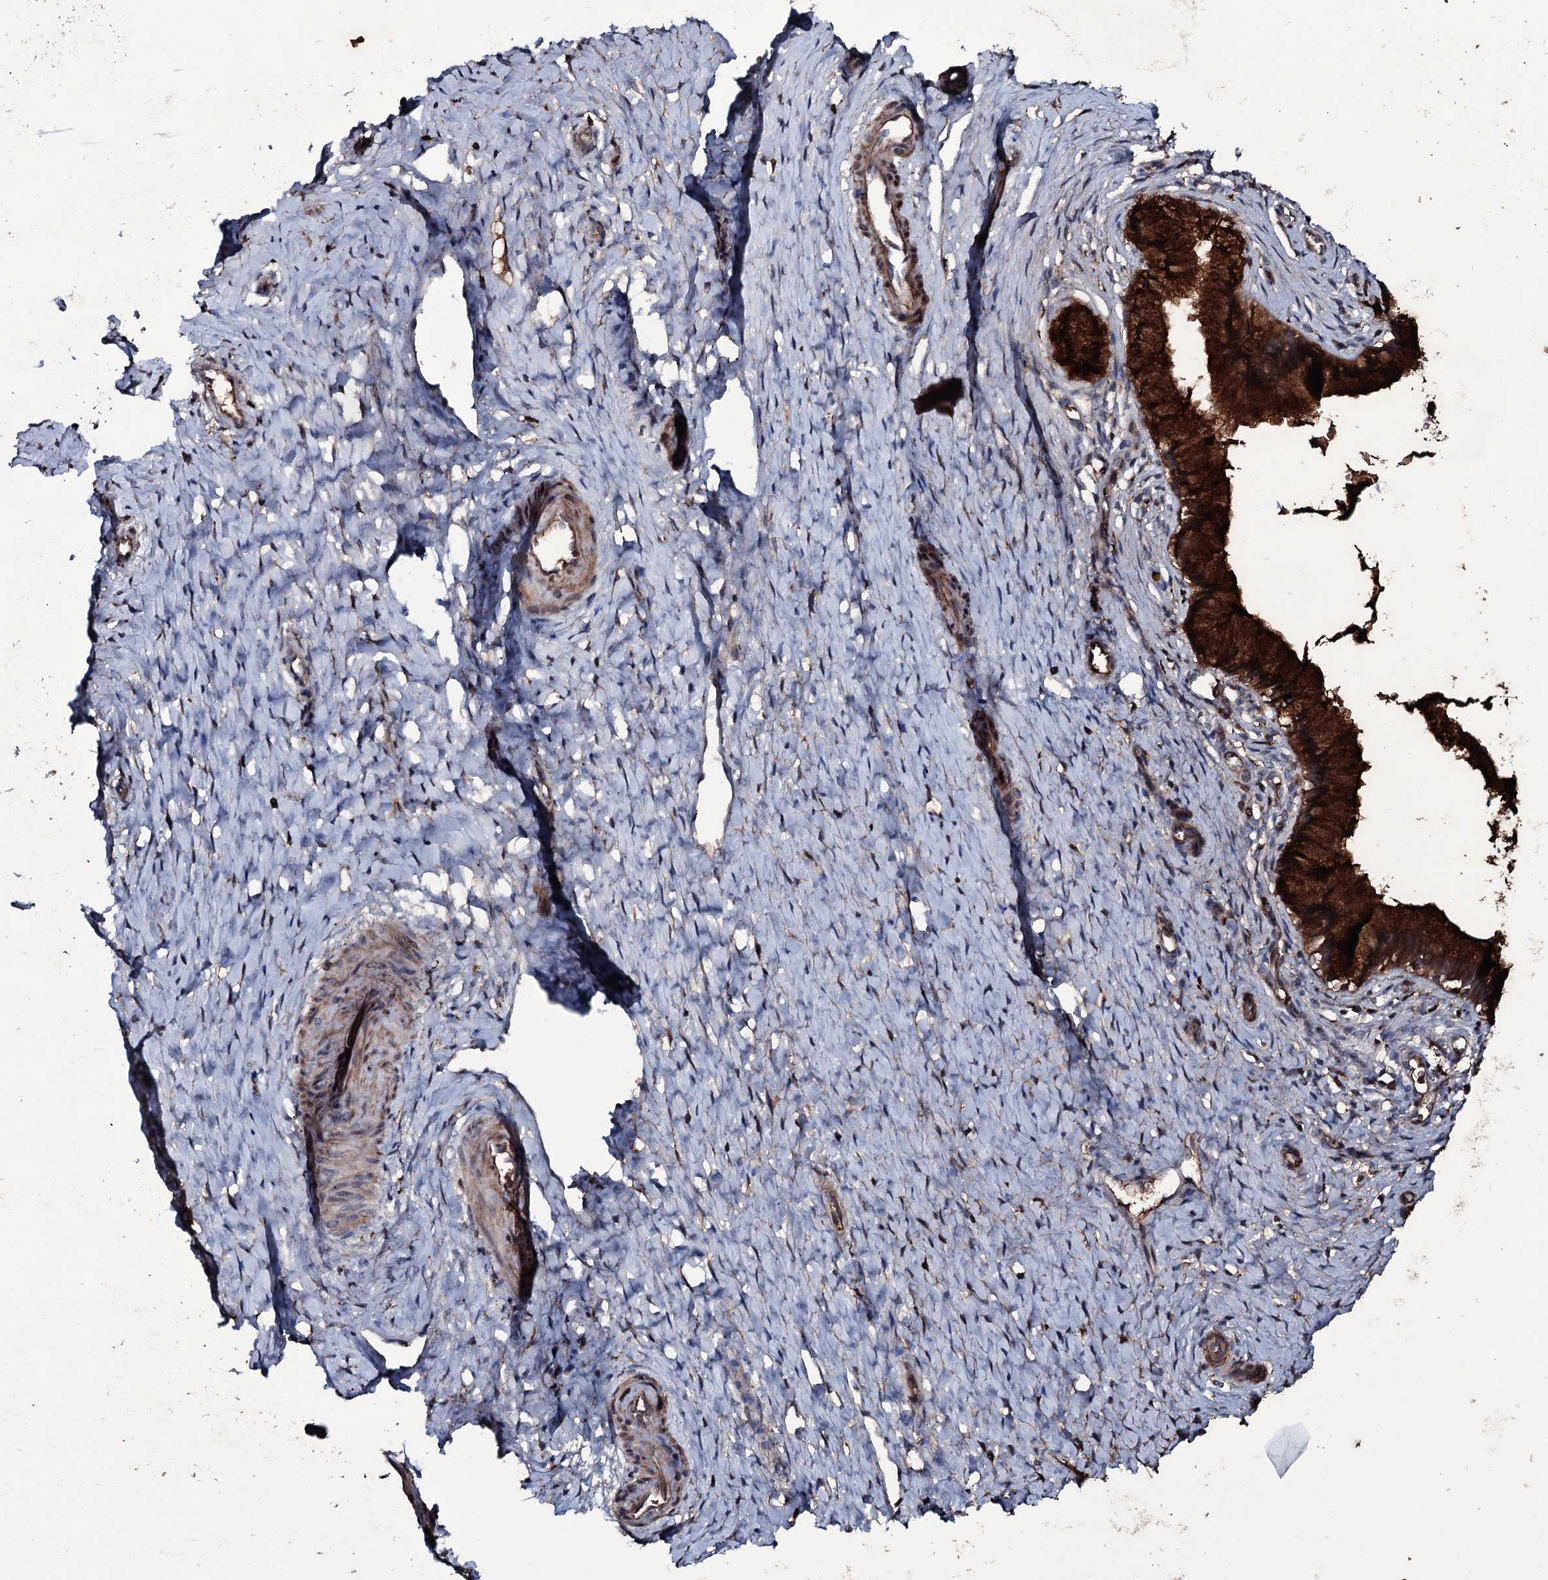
{"staining": {"intensity": "strong", "quantity": ">75%", "location": "cytoplasmic/membranous"}, "tissue": "cervix", "cell_type": "Glandular cells", "image_type": "normal", "snomed": [{"axis": "morphology", "description": "Normal tissue, NOS"}, {"axis": "topography", "description": "Cervix"}], "caption": "About >75% of glandular cells in normal human cervix reveal strong cytoplasmic/membranous protein expression as visualized by brown immunohistochemical staining.", "gene": "ZSWIM8", "patient": {"sex": "female", "age": 36}}